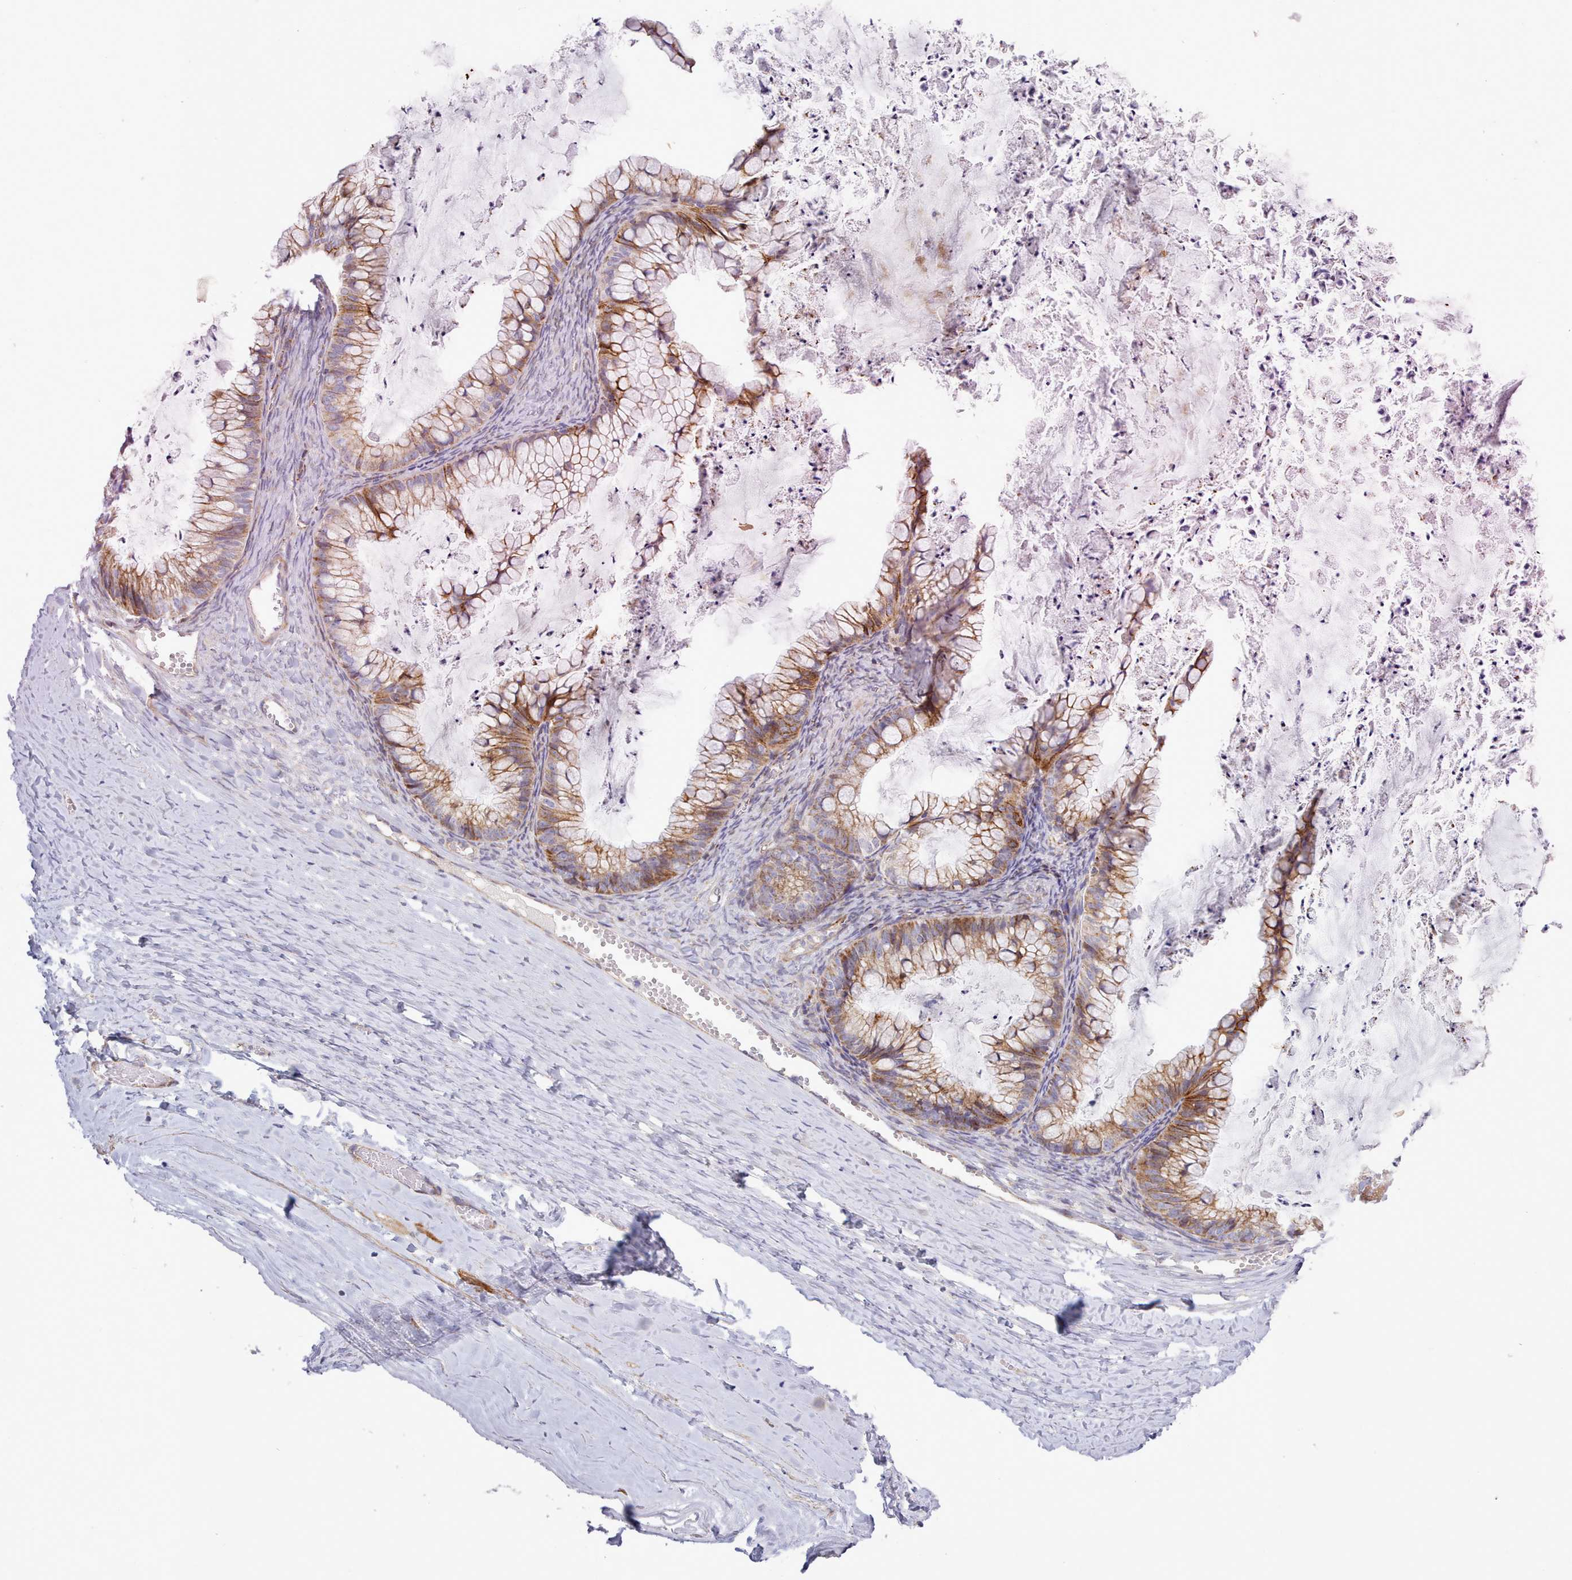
{"staining": {"intensity": "moderate", "quantity": ">75%", "location": "cytoplasmic/membranous"}, "tissue": "ovarian cancer", "cell_type": "Tumor cells", "image_type": "cancer", "snomed": [{"axis": "morphology", "description": "Cystadenocarcinoma, mucinous, NOS"}, {"axis": "topography", "description": "Ovary"}], "caption": "Protein analysis of mucinous cystadenocarcinoma (ovarian) tissue reveals moderate cytoplasmic/membranous staining in about >75% of tumor cells.", "gene": "MRPL21", "patient": {"sex": "female", "age": 35}}